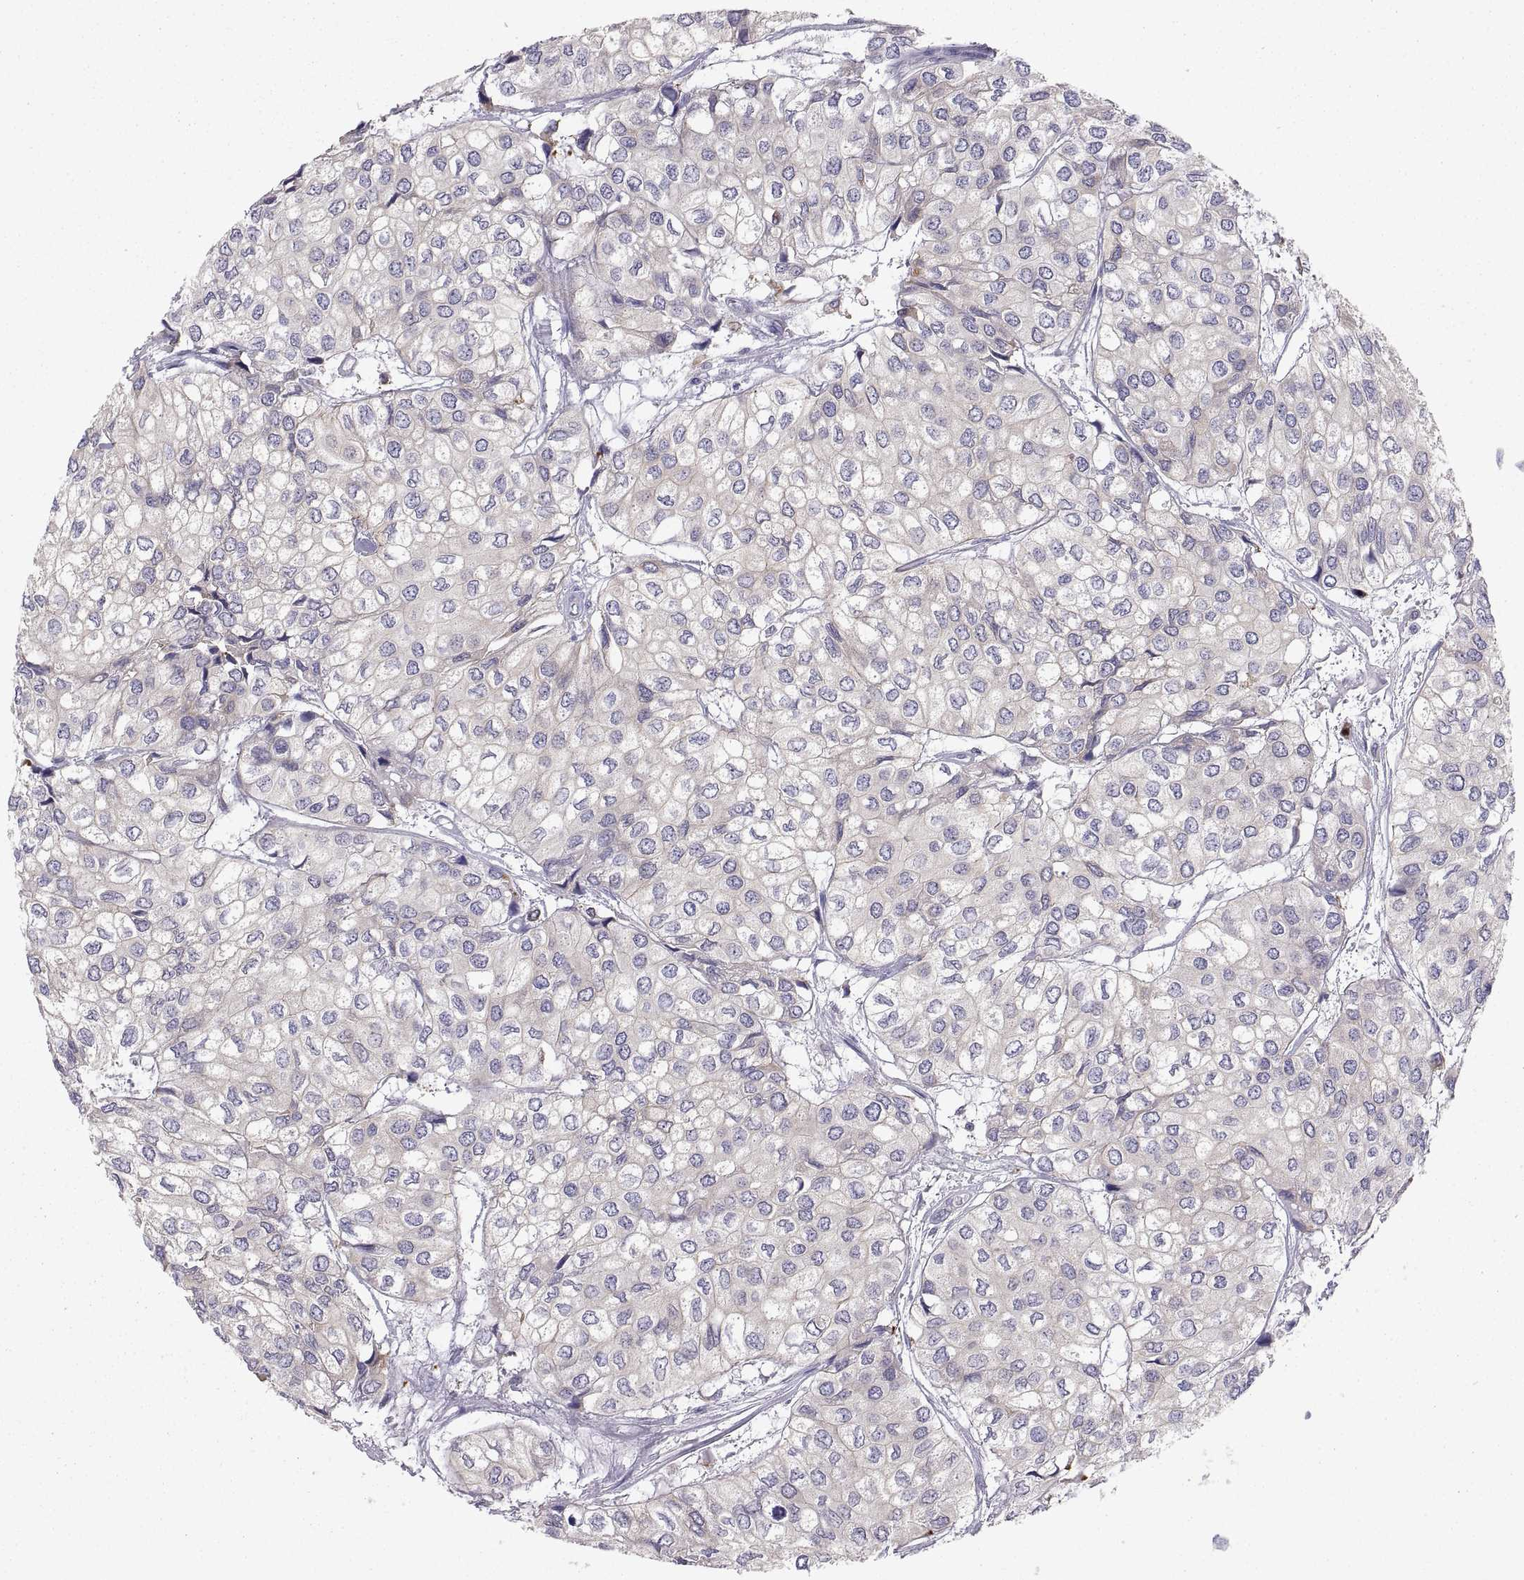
{"staining": {"intensity": "negative", "quantity": "none", "location": "none"}, "tissue": "urothelial cancer", "cell_type": "Tumor cells", "image_type": "cancer", "snomed": [{"axis": "morphology", "description": "Urothelial carcinoma, High grade"}, {"axis": "topography", "description": "Urinary bladder"}], "caption": "Human urothelial cancer stained for a protein using IHC demonstrates no staining in tumor cells.", "gene": "ERO1A", "patient": {"sex": "male", "age": 73}}